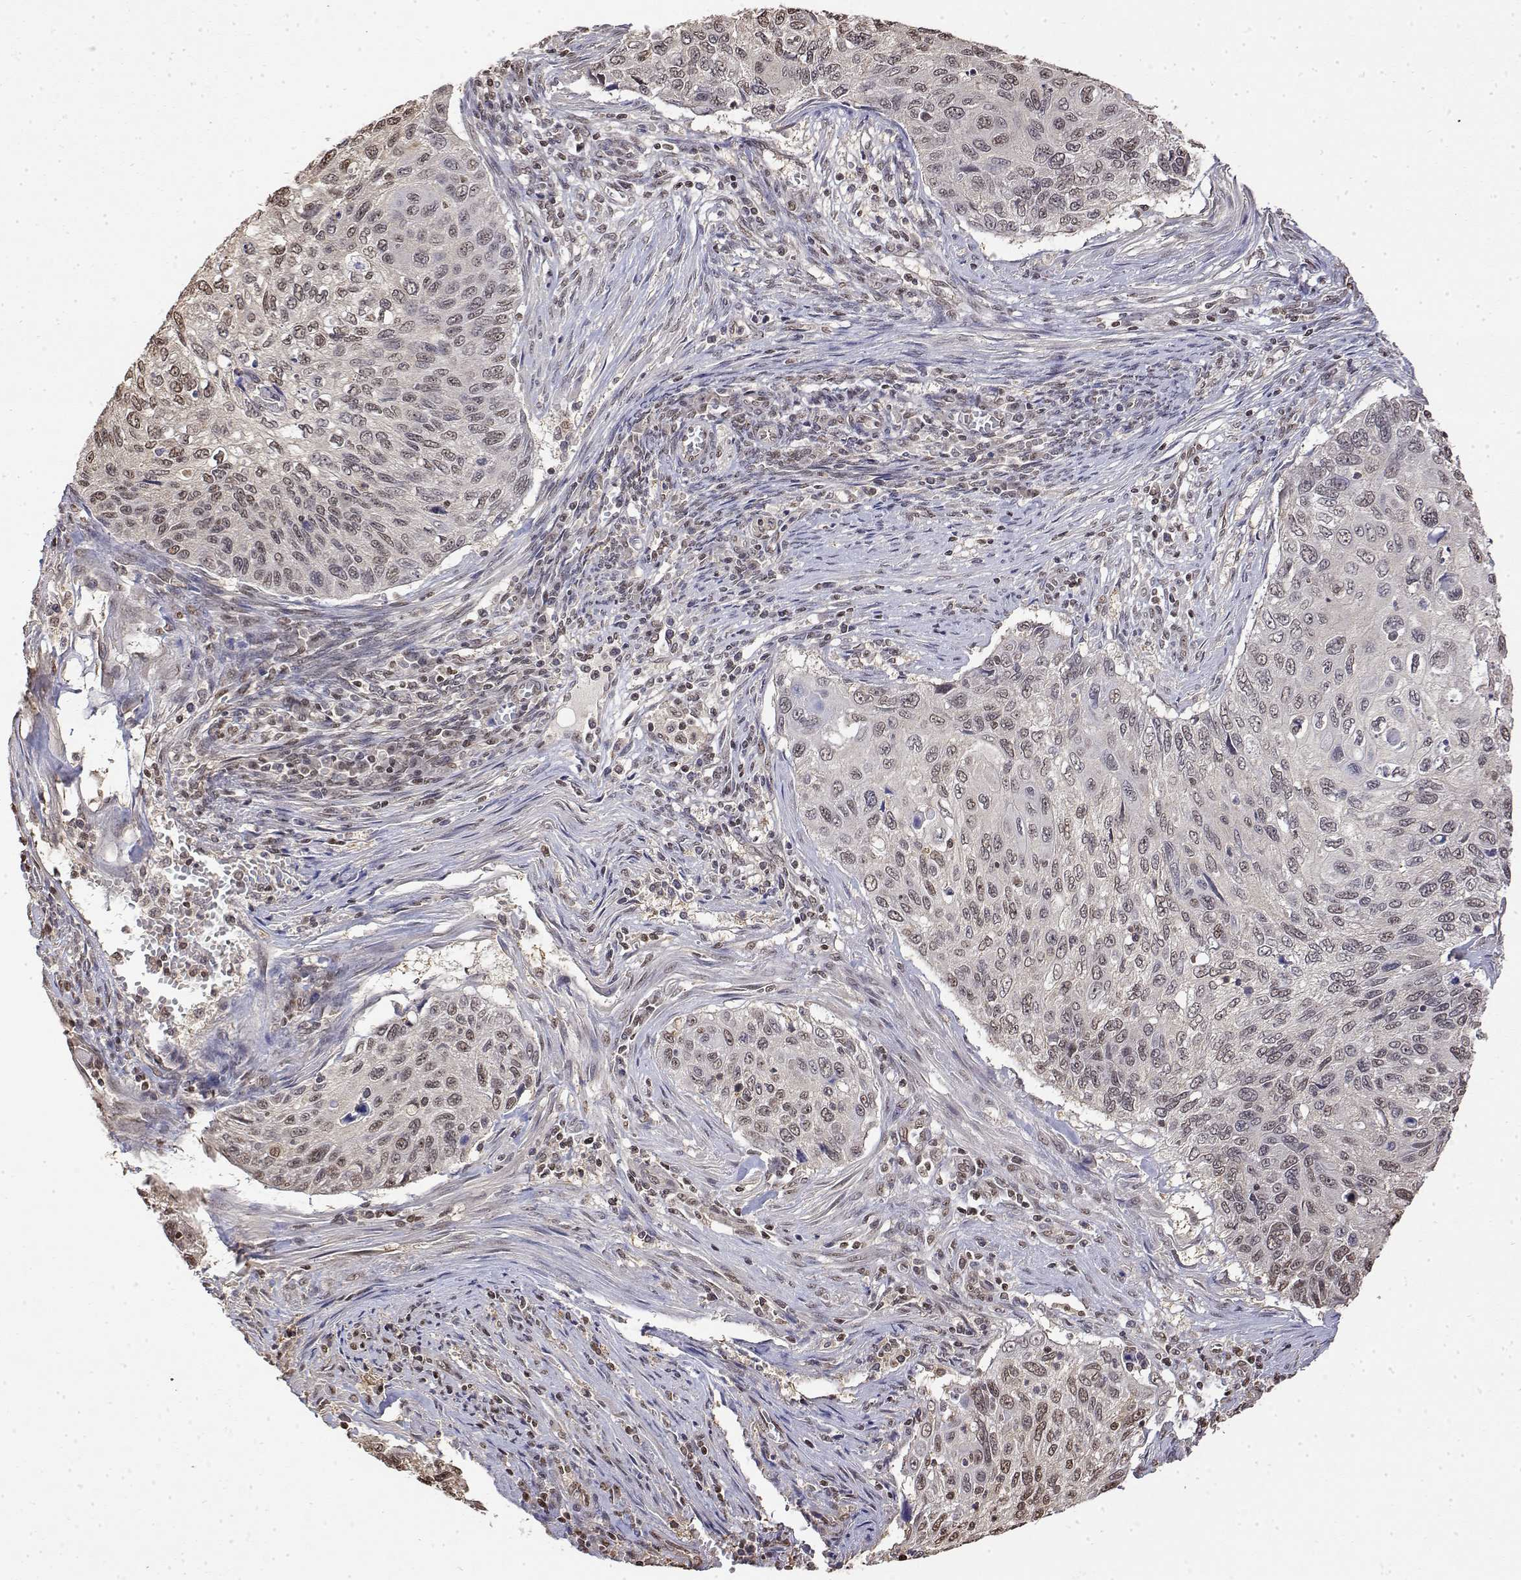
{"staining": {"intensity": "weak", "quantity": ">75%", "location": "nuclear"}, "tissue": "cervical cancer", "cell_type": "Tumor cells", "image_type": "cancer", "snomed": [{"axis": "morphology", "description": "Squamous cell carcinoma, NOS"}, {"axis": "topography", "description": "Cervix"}], "caption": "Immunohistochemistry of human cervical squamous cell carcinoma shows low levels of weak nuclear positivity in approximately >75% of tumor cells.", "gene": "TPI1", "patient": {"sex": "female", "age": 70}}